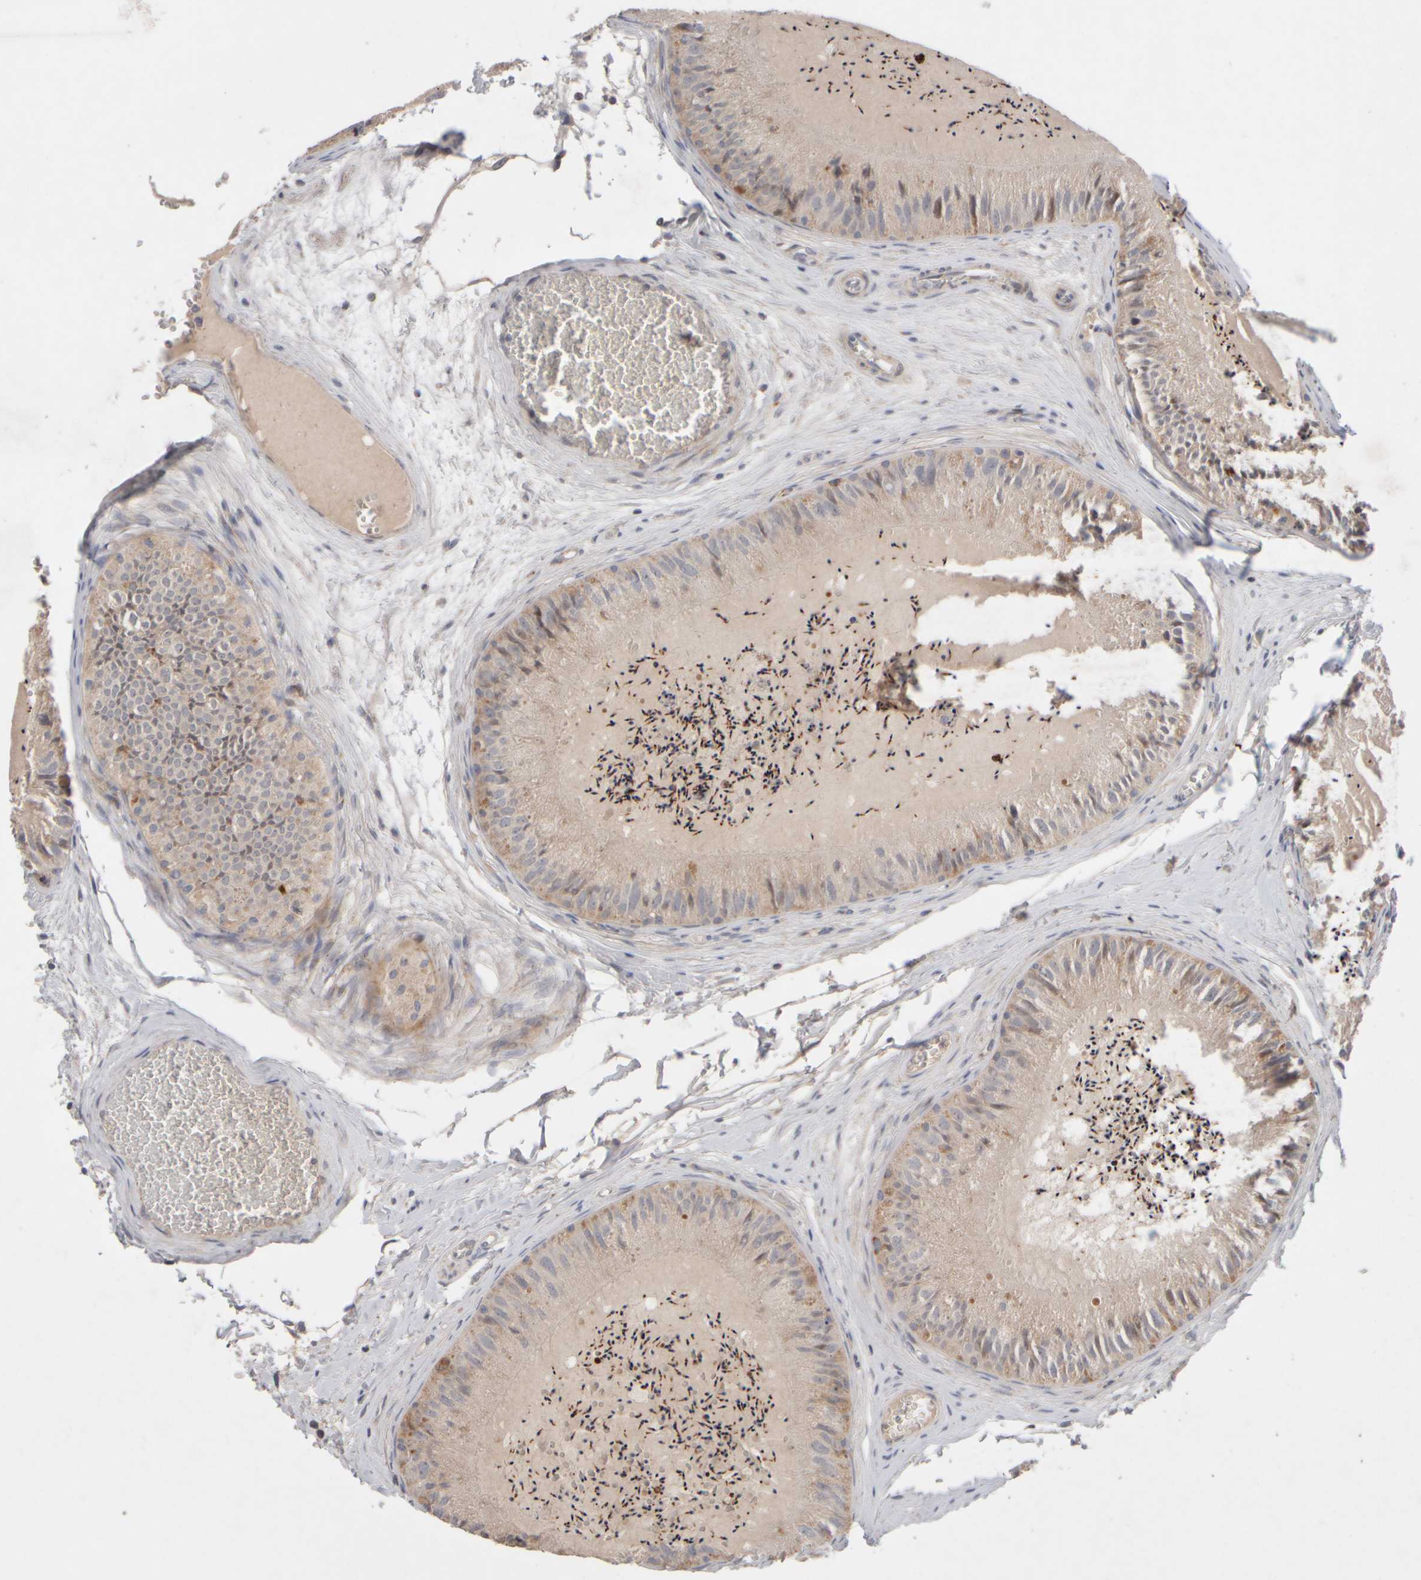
{"staining": {"intensity": "moderate", "quantity": "<25%", "location": "cytoplasmic/membranous"}, "tissue": "epididymis", "cell_type": "Glandular cells", "image_type": "normal", "snomed": [{"axis": "morphology", "description": "Normal tissue, NOS"}, {"axis": "topography", "description": "Epididymis"}], "caption": "This micrograph exhibits immunohistochemistry staining of unremarkable epididymis, with low moderate cytoplasmic/membranous positivity in about <25% of glandular cells.", "gene": "CHADL", "patient": {"sex": "male", "age": 31}}